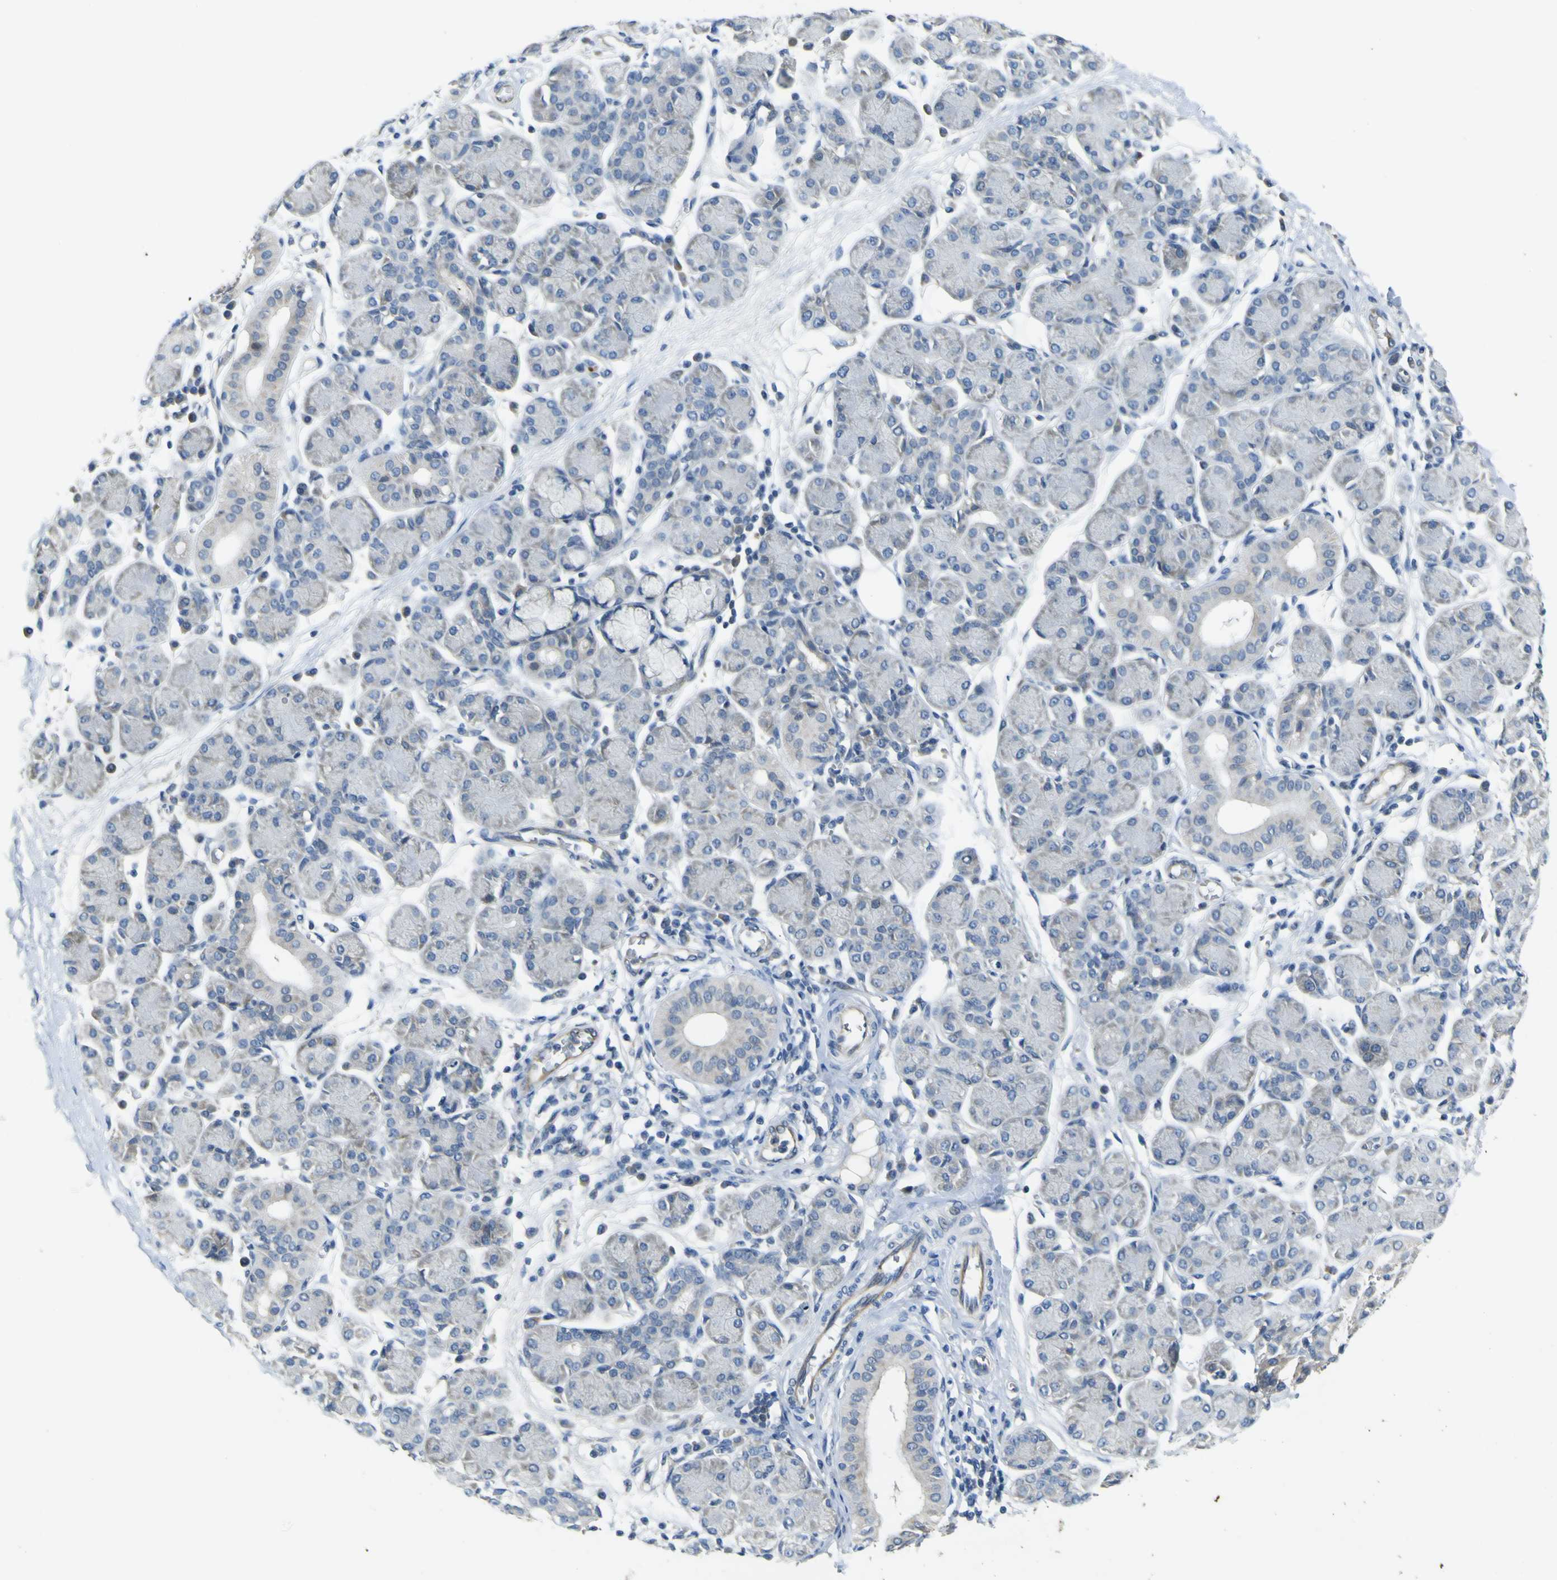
{"staining": {"intensity": "negative", "quantity": "none", "location": "none"}, "tissue": "salivary gland", "cell_type": "Glandular cells", "image_type": "normal", "snomed": [{"axis": "morphology", "description": "Normal tissue, NOS"}, {"axis": "morphology", "description": "Inflammation, NOS"}, {"axis": "topography", "description": "Lymph node"}, {"axis": "topography", "description": "Salivary gland"}], "caption": "Glandular cells show no significant expression in benign salivary gland. The staining was performed using DAB (3,3'-diaminobenzidine) to visualize the protein expression in brown, while the nuclei were stained in blue with hematoxylin (Magnification: 20x).", "gene": "LDLR", "patient": {"sex": "male", "age": 3}}